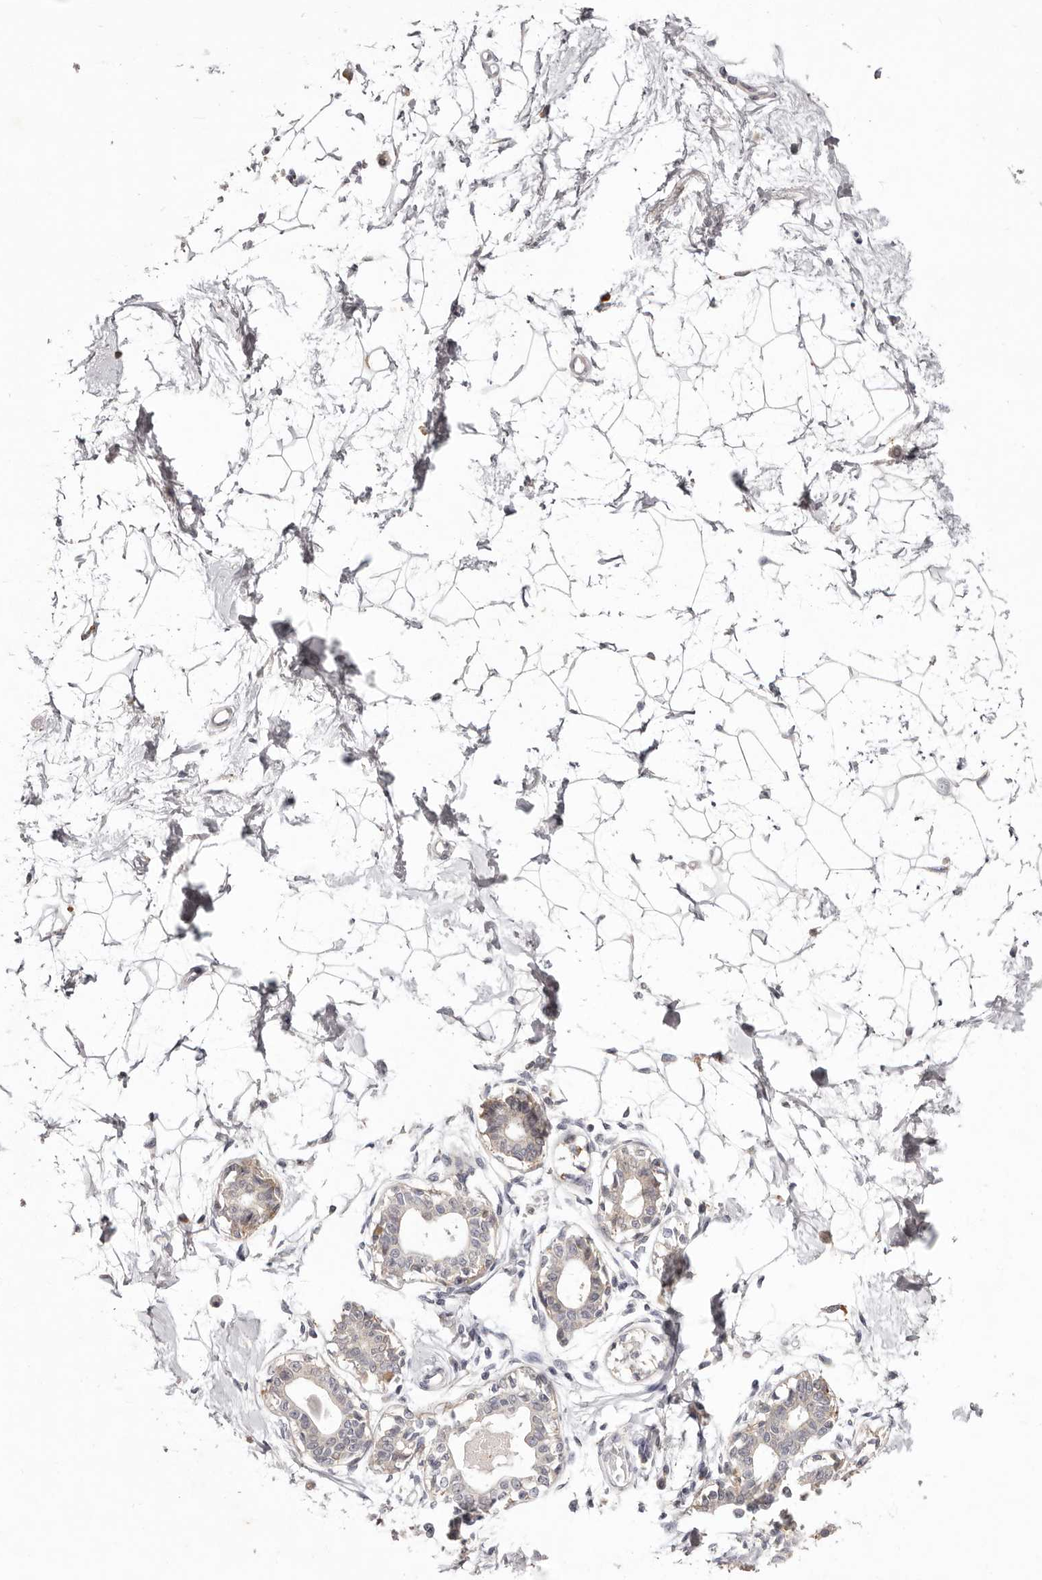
{"staining": {"intensity": "negative", "quantity": "none", "location": "none"}, "tissue": "breast", "cell_type": "Adipocytes", "image_type": "normal", "snomed": [{"axis": "morphology", "description": "Normal tissue, NOS"}, {"axis": "topography", "description": "Breast"}], "caption": "High magnification brightfield microscopy of normal breast stained with DAB (brown) and counterstained with hematoxylin (blue): adipocytes show no significant staining.", "gene": "GARNL3", "patient": {"sex": "female", "age": 45}}